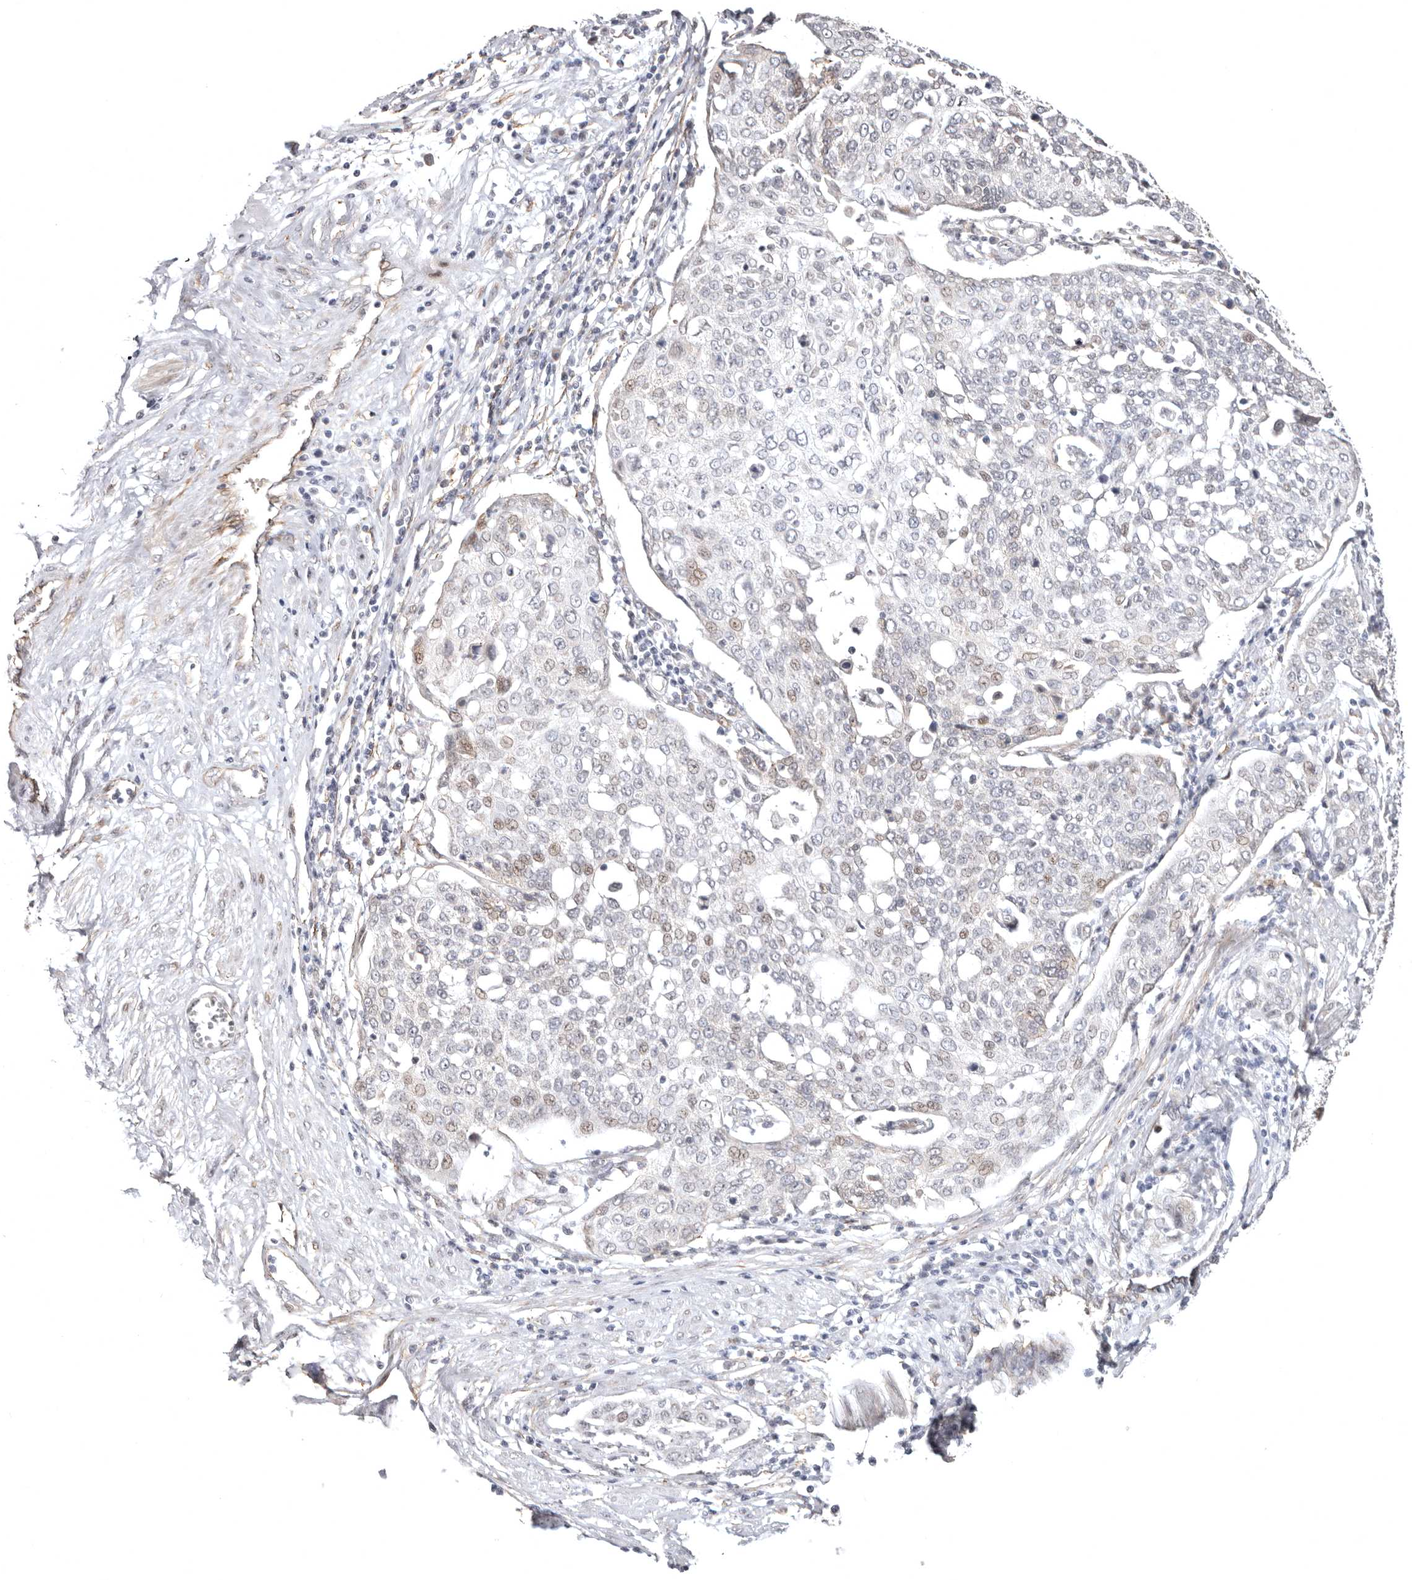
{"staining": {"intensity": "negative", "quantity": "none", "location": "none"}, "tissue": "cervical cancer", "cell_type": "Tumor cells", "image_type": "cancer", "snomed": [{"axis": "morphology", "description": "Squamous cell carcinoma, NOS"}, {"axis": "topography", "description": "Cervix"}], "caption": "Immunohistochemistry (IHC) of human cervical cancer displays no staining in tumor cells.", "gene": "SZT2", "patient": {"sex": "female", "age": 34}}